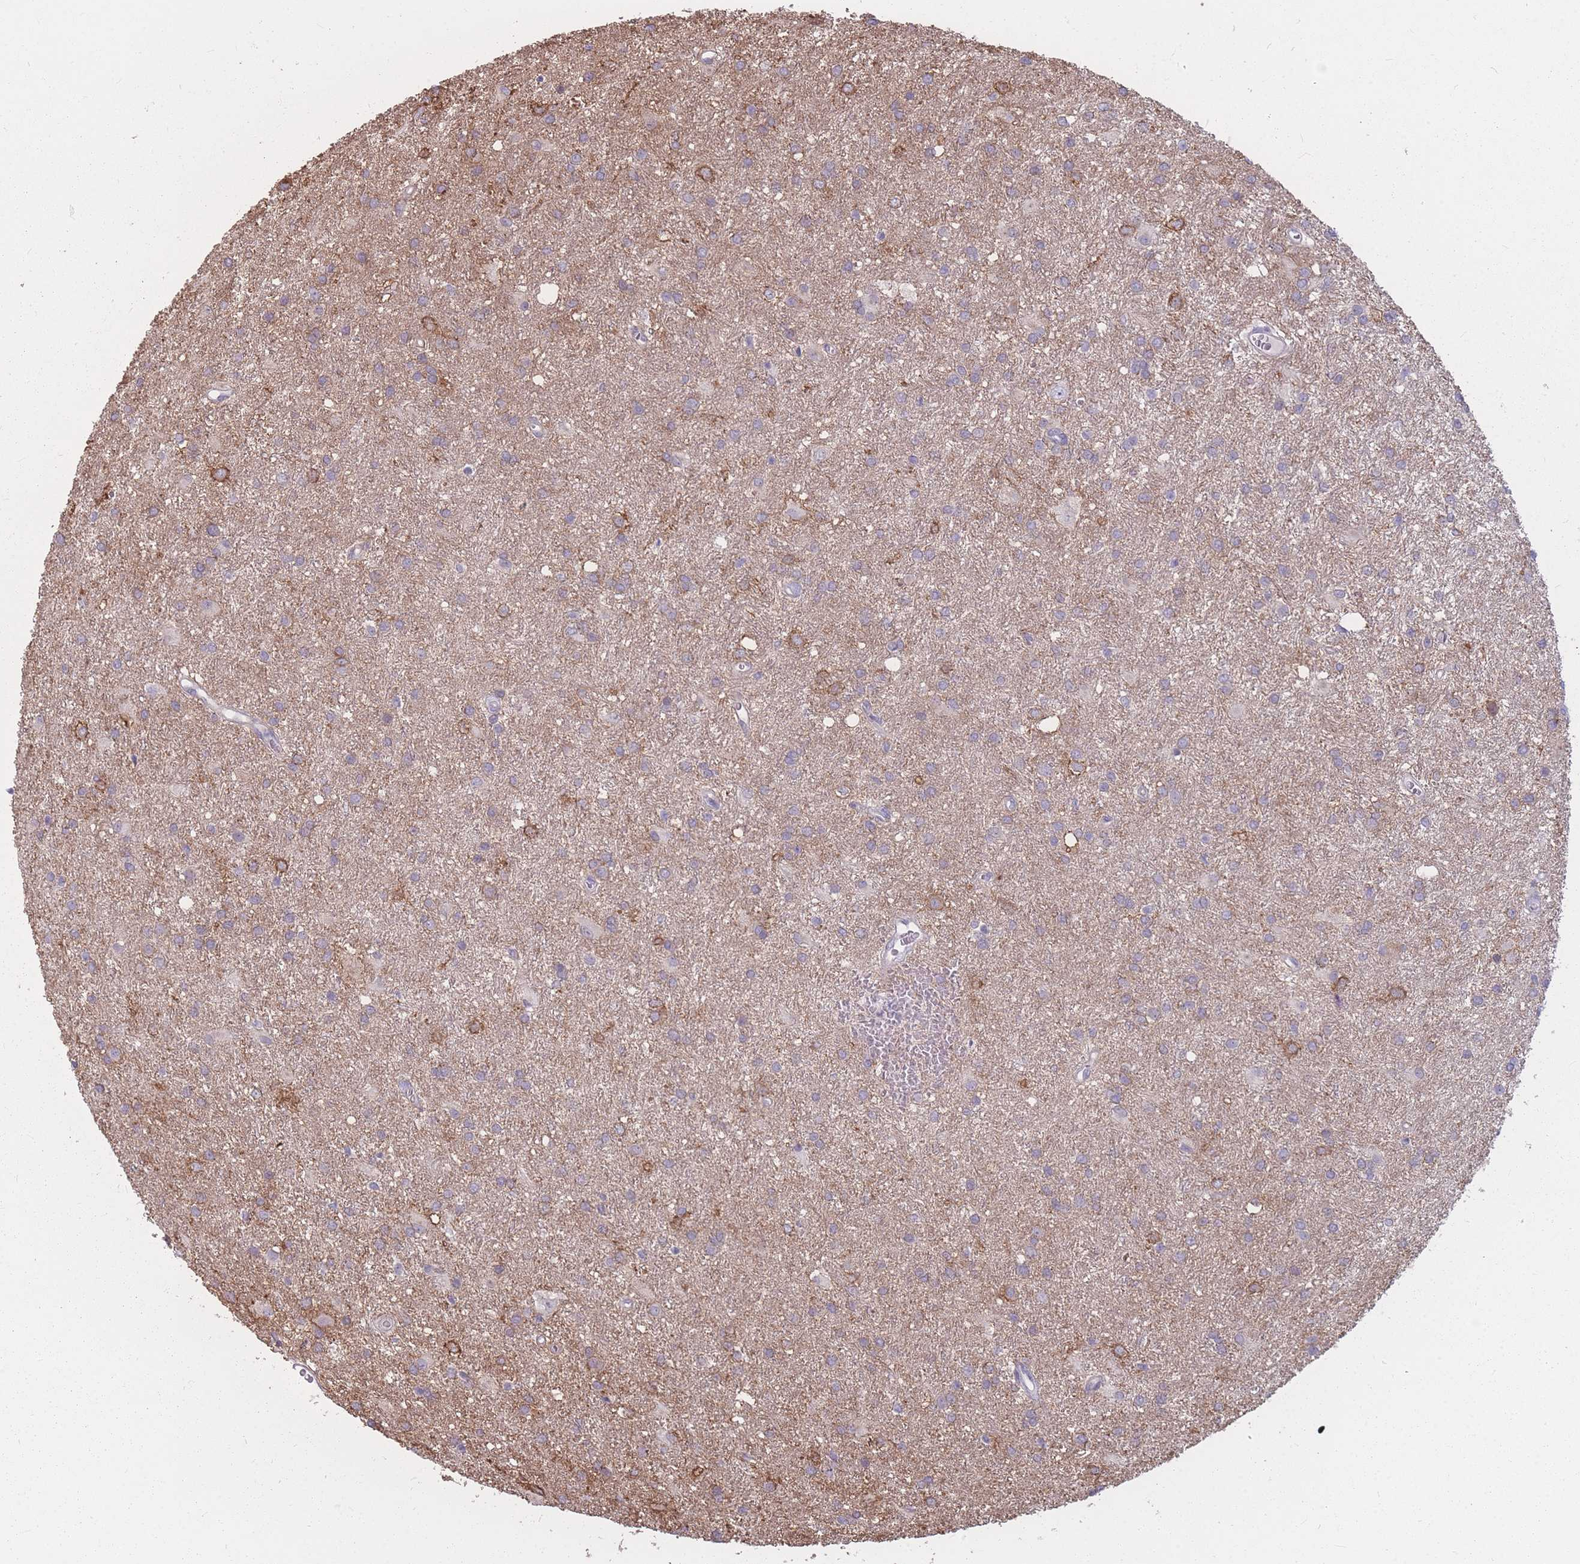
{"staining": {"intensity": "weak", "quantity": "<25%", "location": "cytoplasmic/membranous"}, "tissue": "glioma", "cell_type": "Tumor cells", "image_type": "cancer", "snomed": [{"axis": "morphology", "description": "Glioma, malignant, High grade"}, {"axis": "topography", "description": "Brain"}], "caption": "Immunohistochemical staining of glioma displays no significant staining in tumor cells.", "gene": "GNA11", "patient": {"sex": "female", "age": 50}}